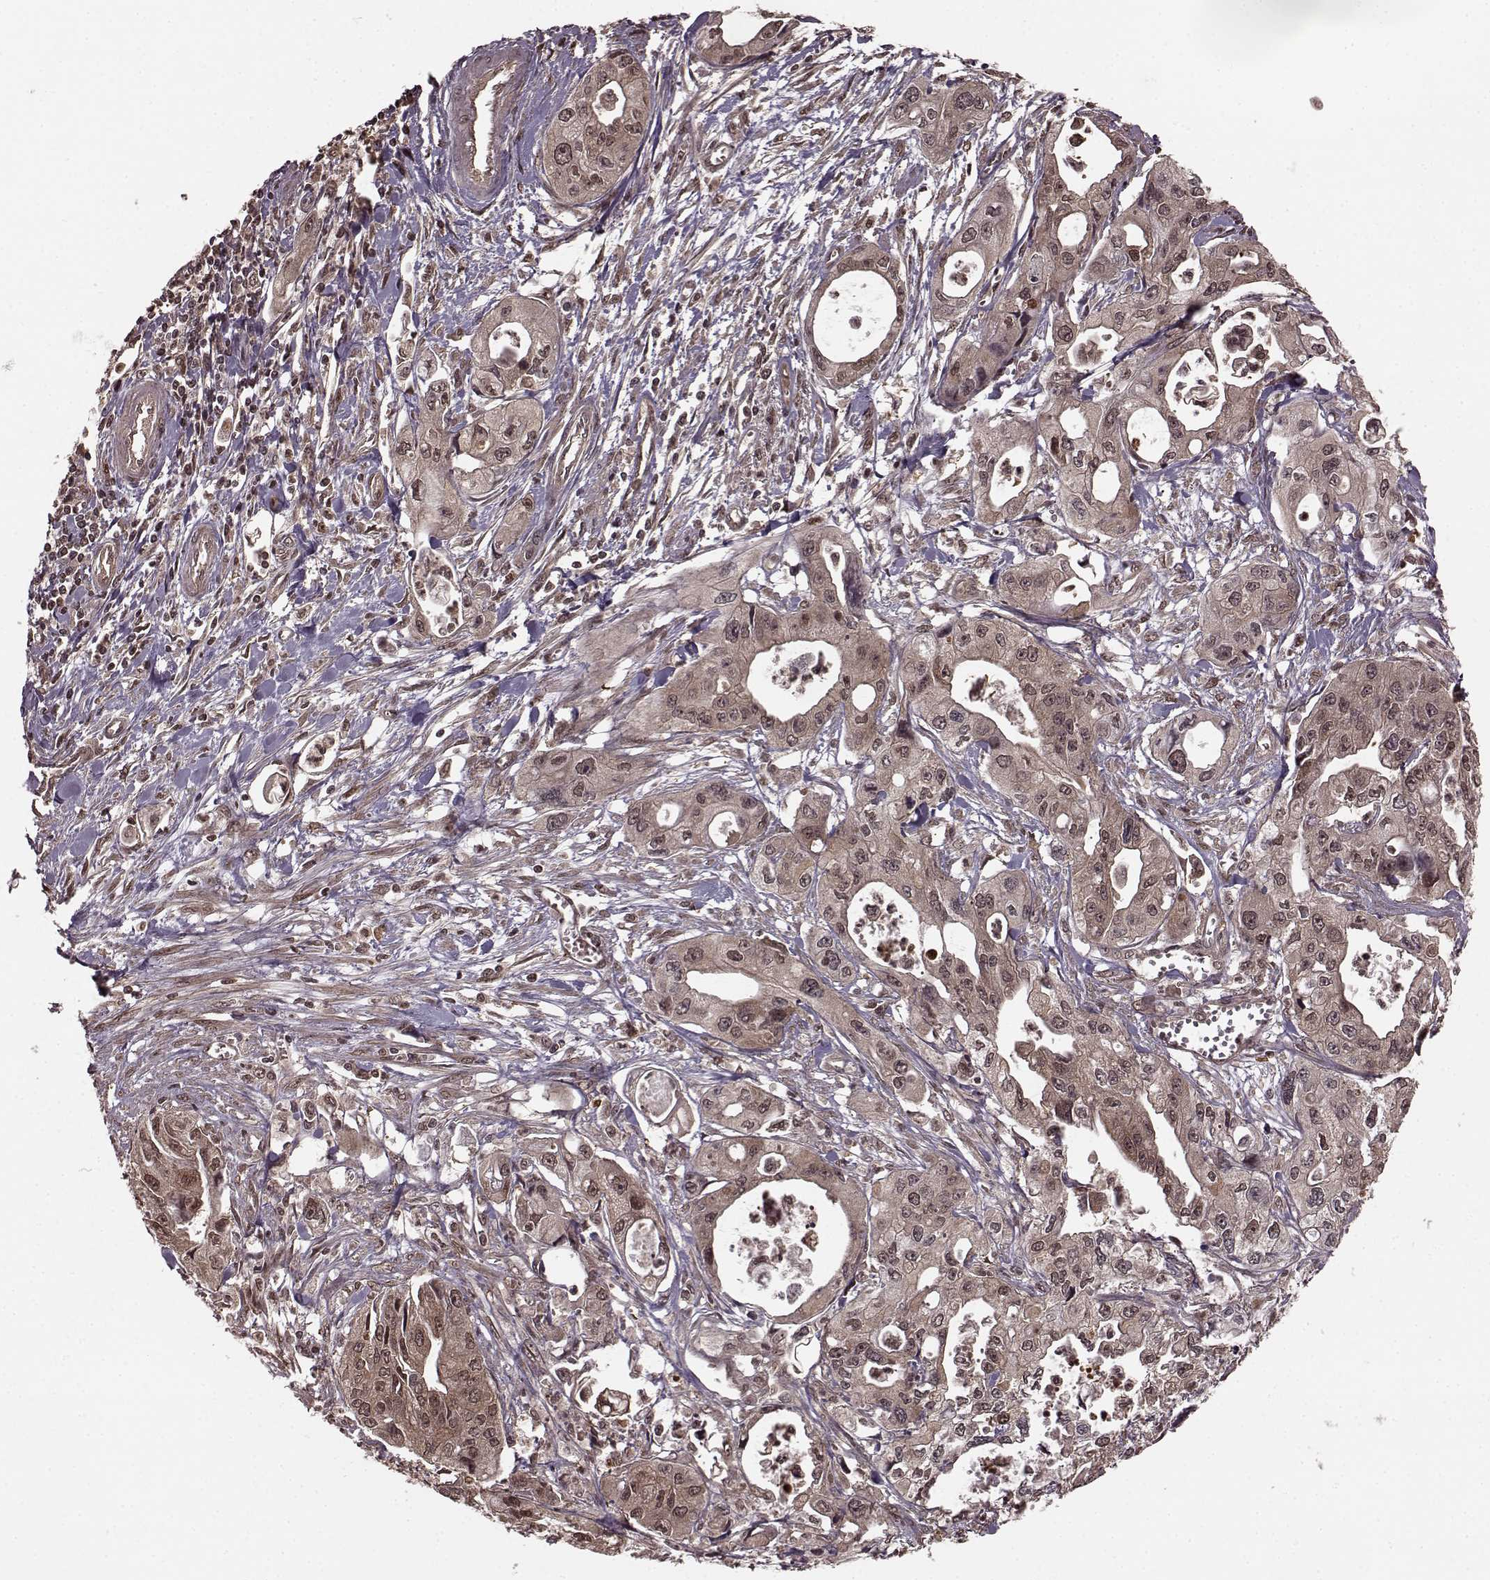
{"staining": {"intensity": "weak", "quantity": "25%-75%", "location": "cytoplasmic/membranous,nuclear"}, "tissue": "pancreatic cancer", "cell_type": "Tumor cells", "image_type": "cancer", "snomed": [{"axis": "morphology", "description": "Adenocarcinoma, NOS"}, {"axis": "topography", "description": "Pancreas"}], "caption": "Protein expression analysis of pancreatic cancer demonstrates weak cytoplasmic/membranous and nuclear expression in approximately 25%-75% of tumor cells. Using DAB (brown) and hematoxylin (blue) stains, captured at high magnification using brightfield microscopy.", "gene": "GSS", "patient": {"sex": "male", "age": 70}}